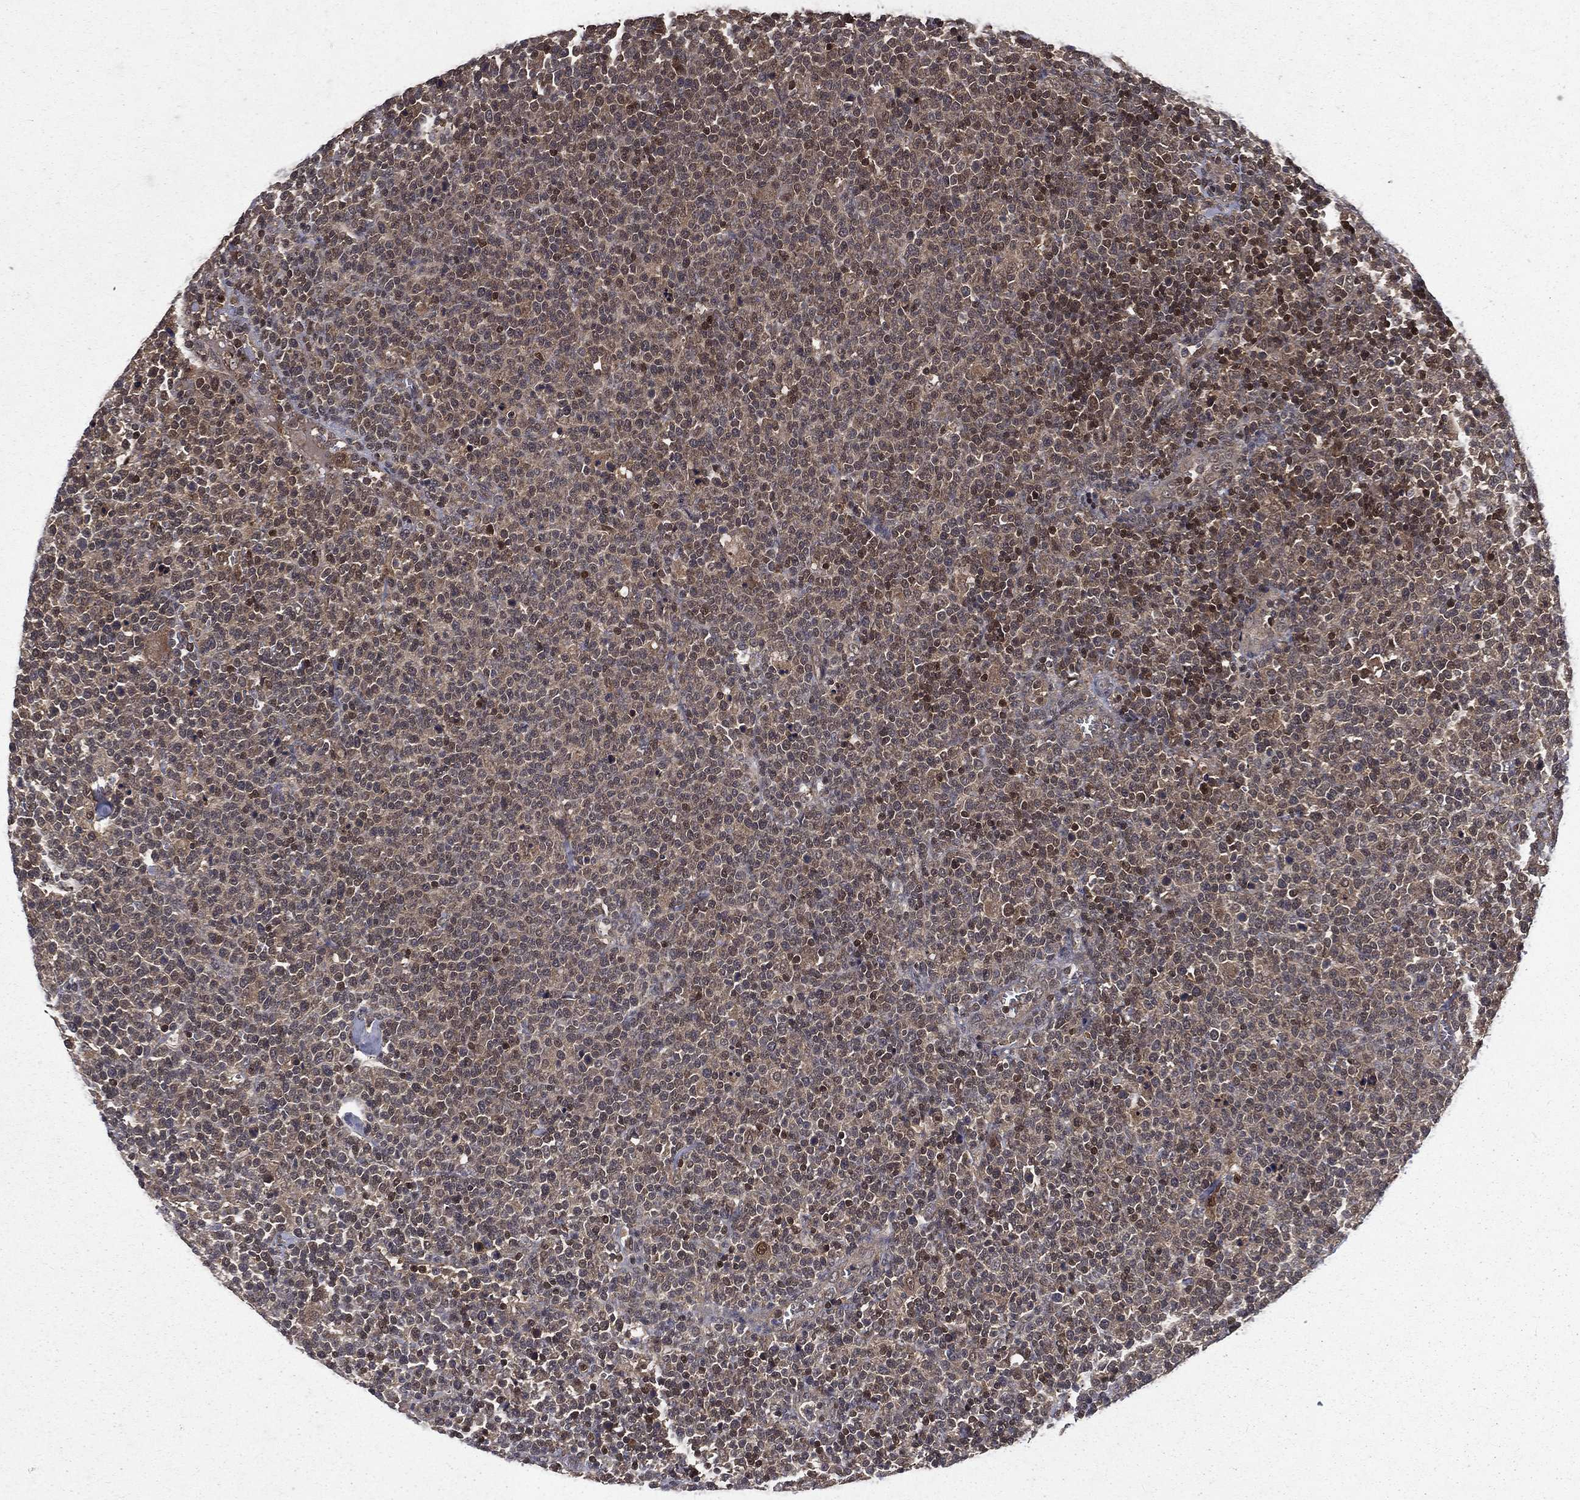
{"staining": {"intensity": "moderate", "quantity": "<25%", "location": "nuclear"}, "tissue": "lymphoma", "cell_type": "Tumor cells", "image_type": "cancer", "snomed": [{"axis": "morphology", "description": "Malignant lymphoma, non-Hodgkin's type, High grade"}, {"axis": "topography", "description": "Lymph node"}], "caption": "This micrograph shows immunohistochemistry (IHC) staining of human malignant lymphoma, non-Hodgkin's type (high-grade), with low moderate nuclear expression in approximately <25% of tumor cells.", "gene": "FGD1", "patient": {"sex": "male", "age": 61}}